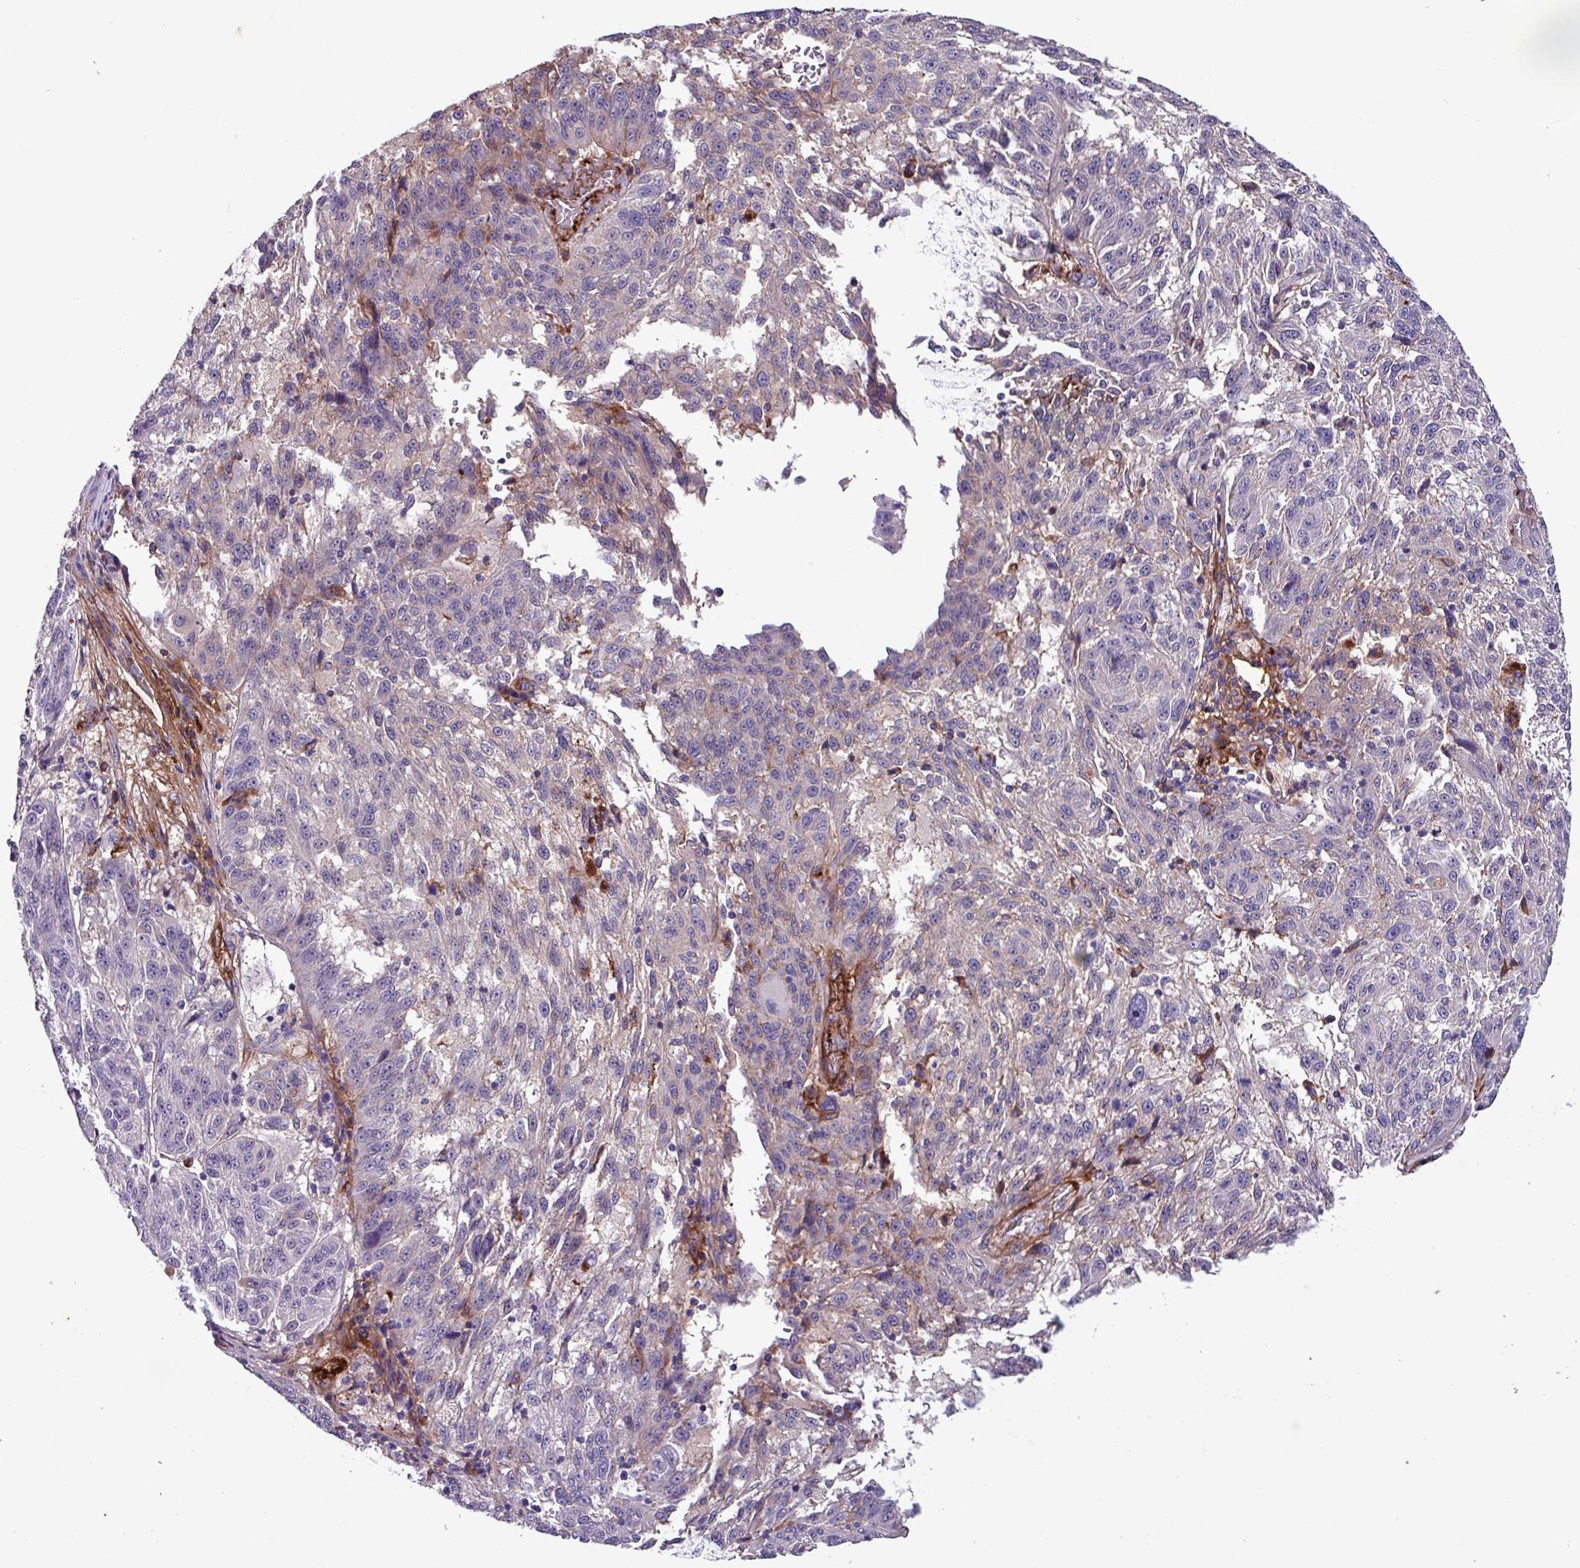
{"staining": {"intensity": "weak", "quantity": "<25%", "location": "cytoplasmic/membranous"}, "tissue": "melanoma", "cell_type": "Tumor cells", "image_type": "cancer", "snomed": [{"axis": "morphology", "description": "Malignant melanoma, NOS"}, {"axis": "topography", "description": "Skin"}], "caption": "Immunohistochemical staining of melanoma reveals no significant expression in tumor cells. (DAB immunohistochemistry with hematoxylin counter stain).", "gene": "HP", "patient": {"sex": "male", "age": 53}}